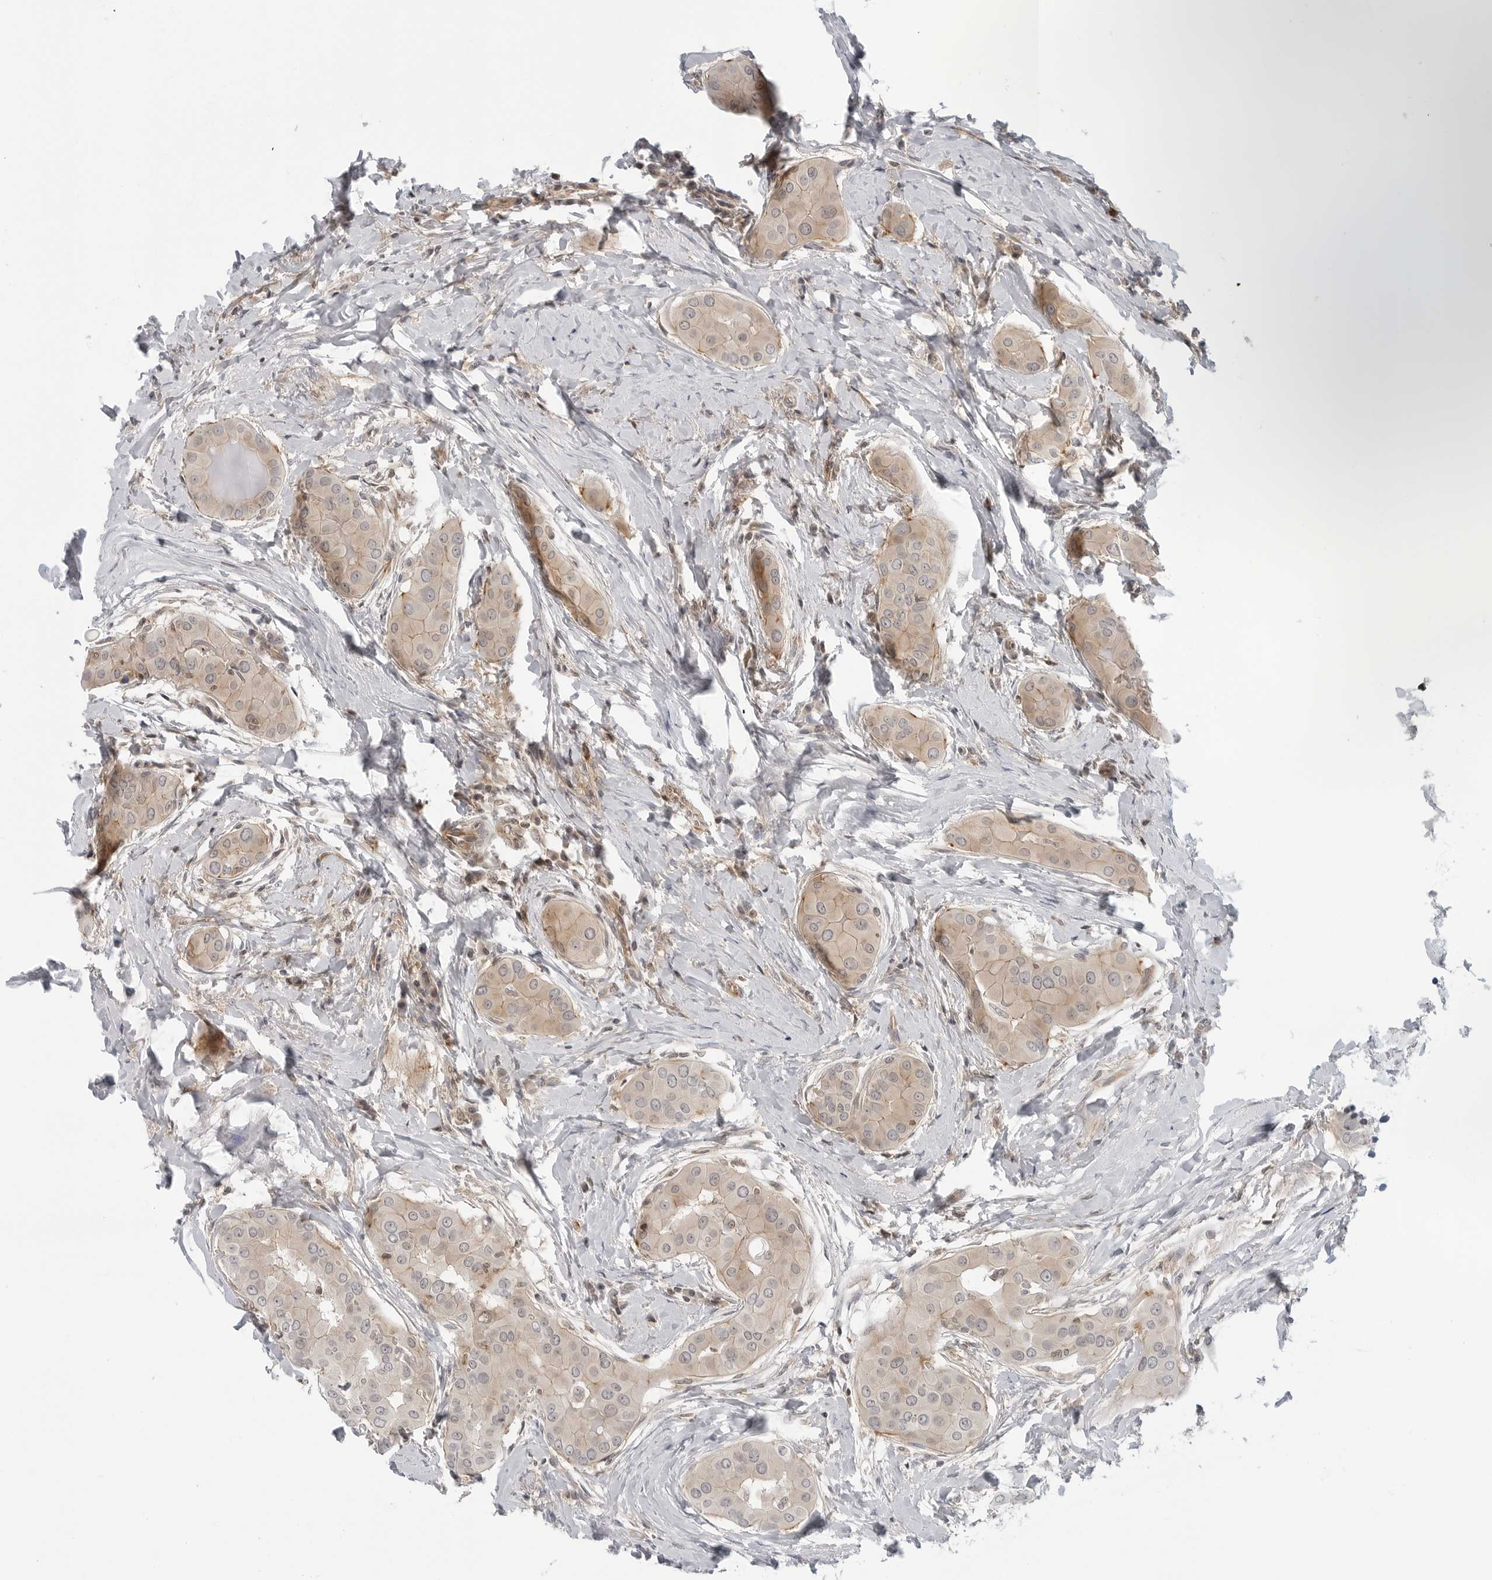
{"staining": {"intensity": "weak", "quantity": ">75%", "location": "cytoplasmic/membranous"}, "tissue": "thyroid cancer", "cell_type": "Tumor cells", "image_type": "cancer", "snomed": [{"axis": "morphology", "description": "Papillary adenocarcinoma, NOS"}, {"axis": "topography", "description": "Thyroid gland"}], "caption": "Brown immunohistochemical staining in thyroid cancer shows weak cytoplasmic/membranous expression in approximately >75% of tumor cells.", "gene": "STXBP3", "patient": {"sex": "male", "age": 33}}